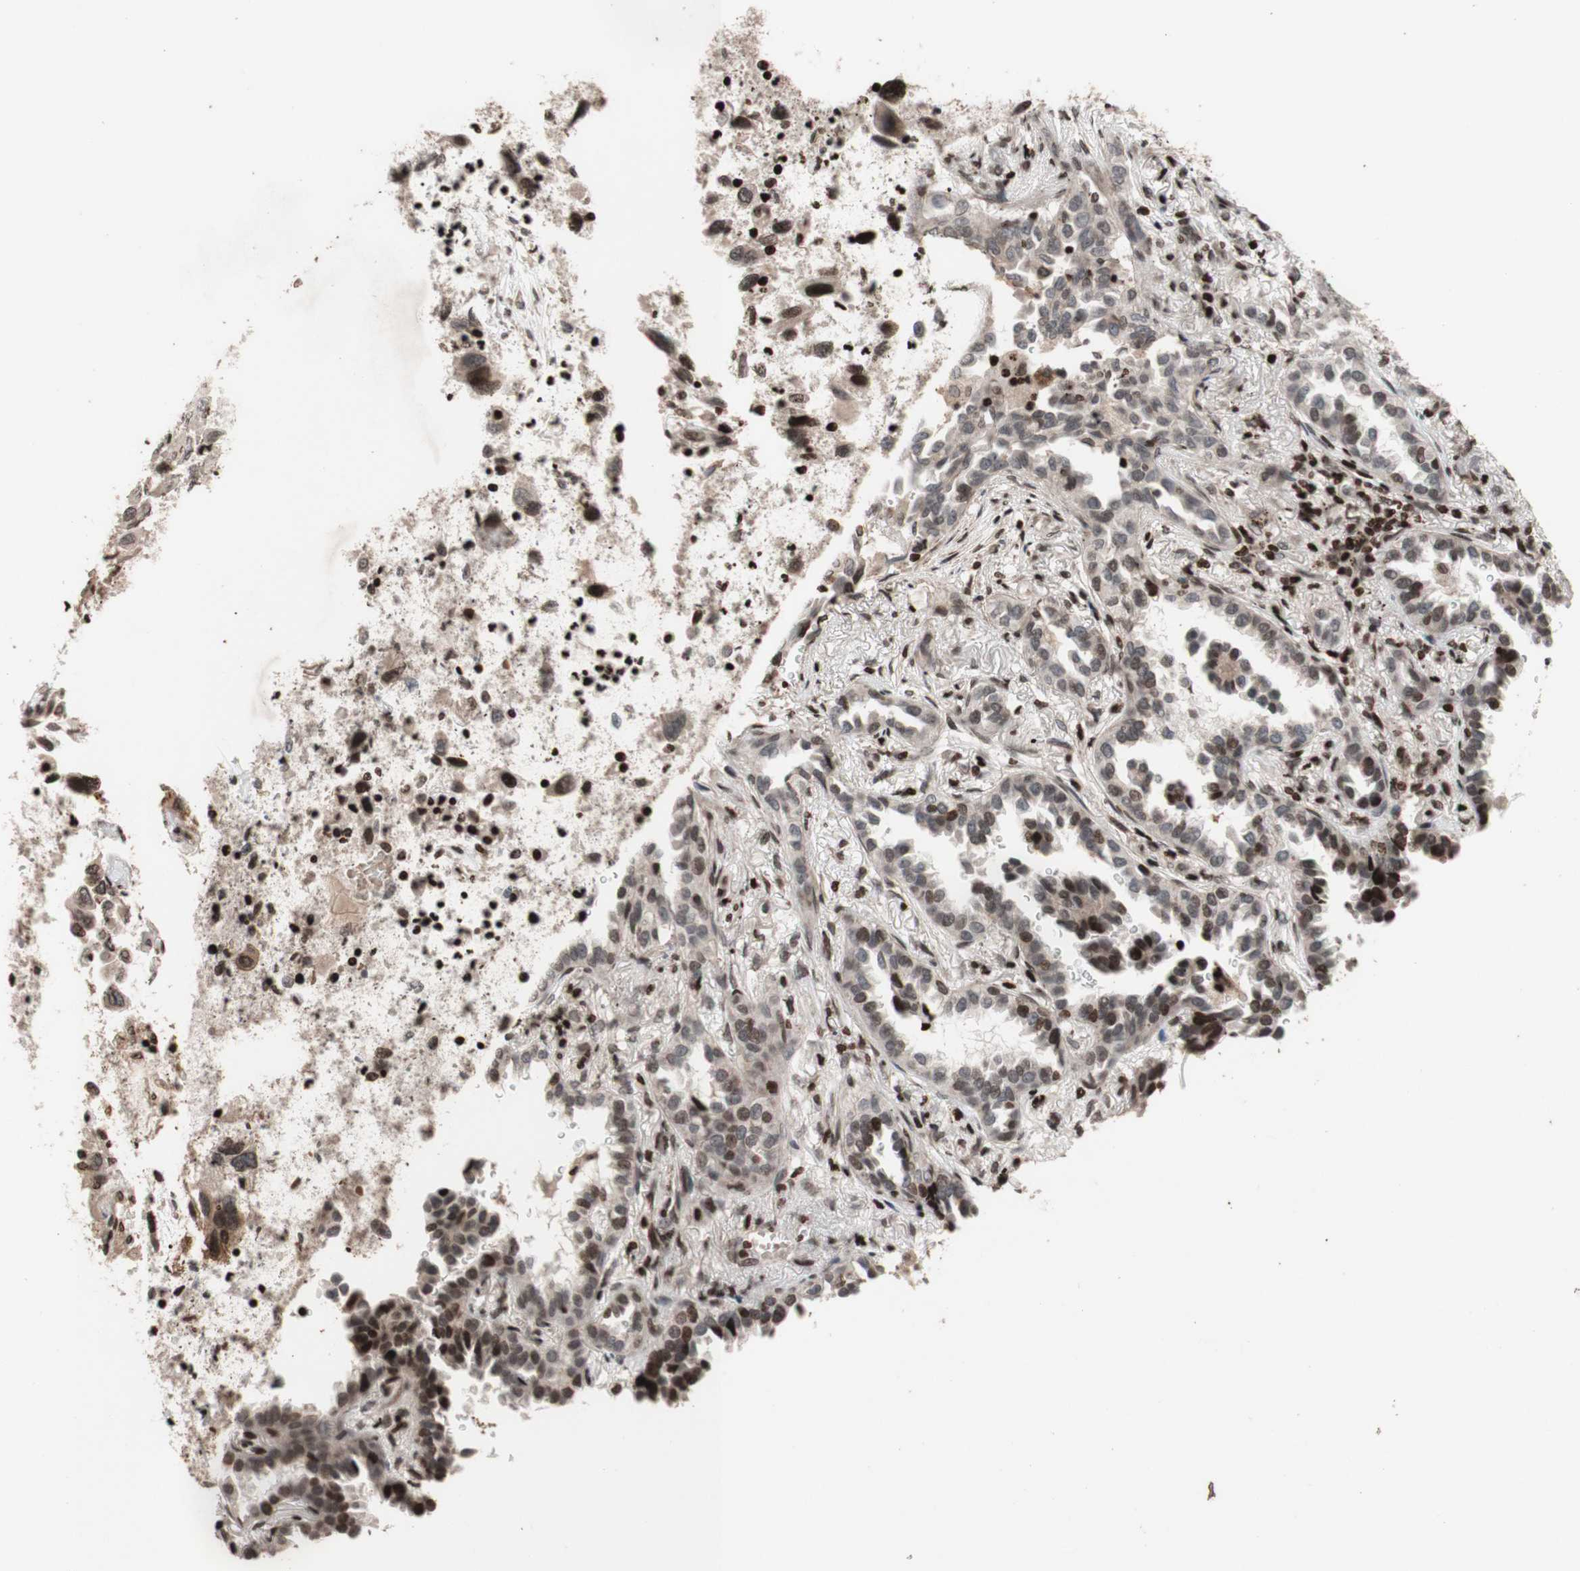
{"staining": {"intensity": "moderate", "quantity": "<25%", "location": "nuclear"}, "tissue": "lung cancer", "cell_type": "Tumor cells", "image_type": "cancer", "snomed": [{"axis": "morphology", "description": "Normal tissue, NOS"}, {"axis": "morphology", "description": "Adenocarcinoma, NOS"}, {"axis": "topography", "description": "Lung"}], "caption": "Lung cancer (adenocarcinoma) stained with DAB (3,3'-diaminobenzidine) immunohistochemistry (IHC) reveals low levels of moderate nuclear positivity in about <25% of tumor cells.", "gene": "POLA1", "patient": {"sex": "male", "age": 59}}